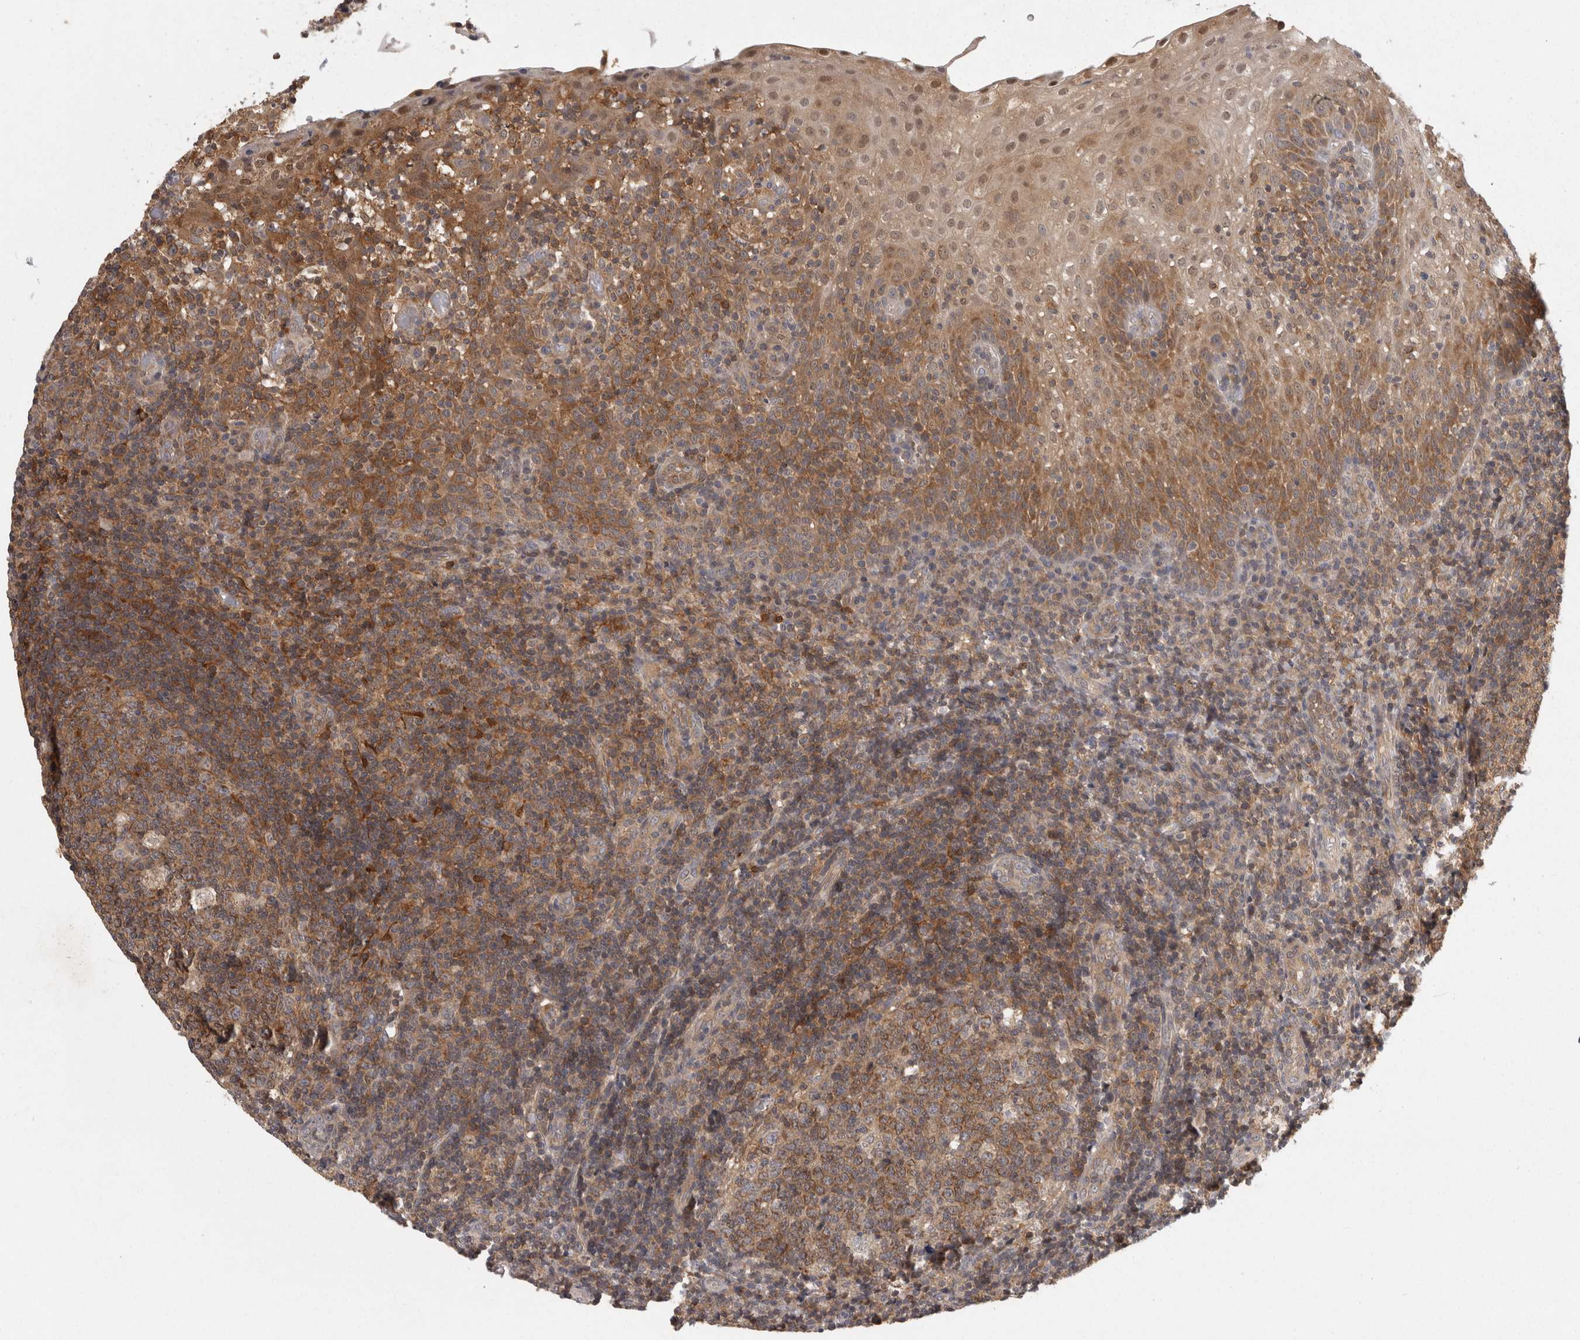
{"staining": {"intensity": "moderate", "quantity": ">75%", "location": "cytoplasmic/membranous"}, "tissue": "tonsil", "cell_type": "Germinal center cells", "image_type": "normal", "snomed": [{"axis": "morphology", "description": "Normal tissue, NOS"}, {"axis": "topography", "description": "Tonsil"}], "caption": "An image showing moderate cytoplasmic/membranous positivity in about >75% of germinal center cells in benign tonsil, as visualized by brown immunohistochemical staining.", "gene": "ACAT2", "patient": {"sex": "female", "age": 19}}